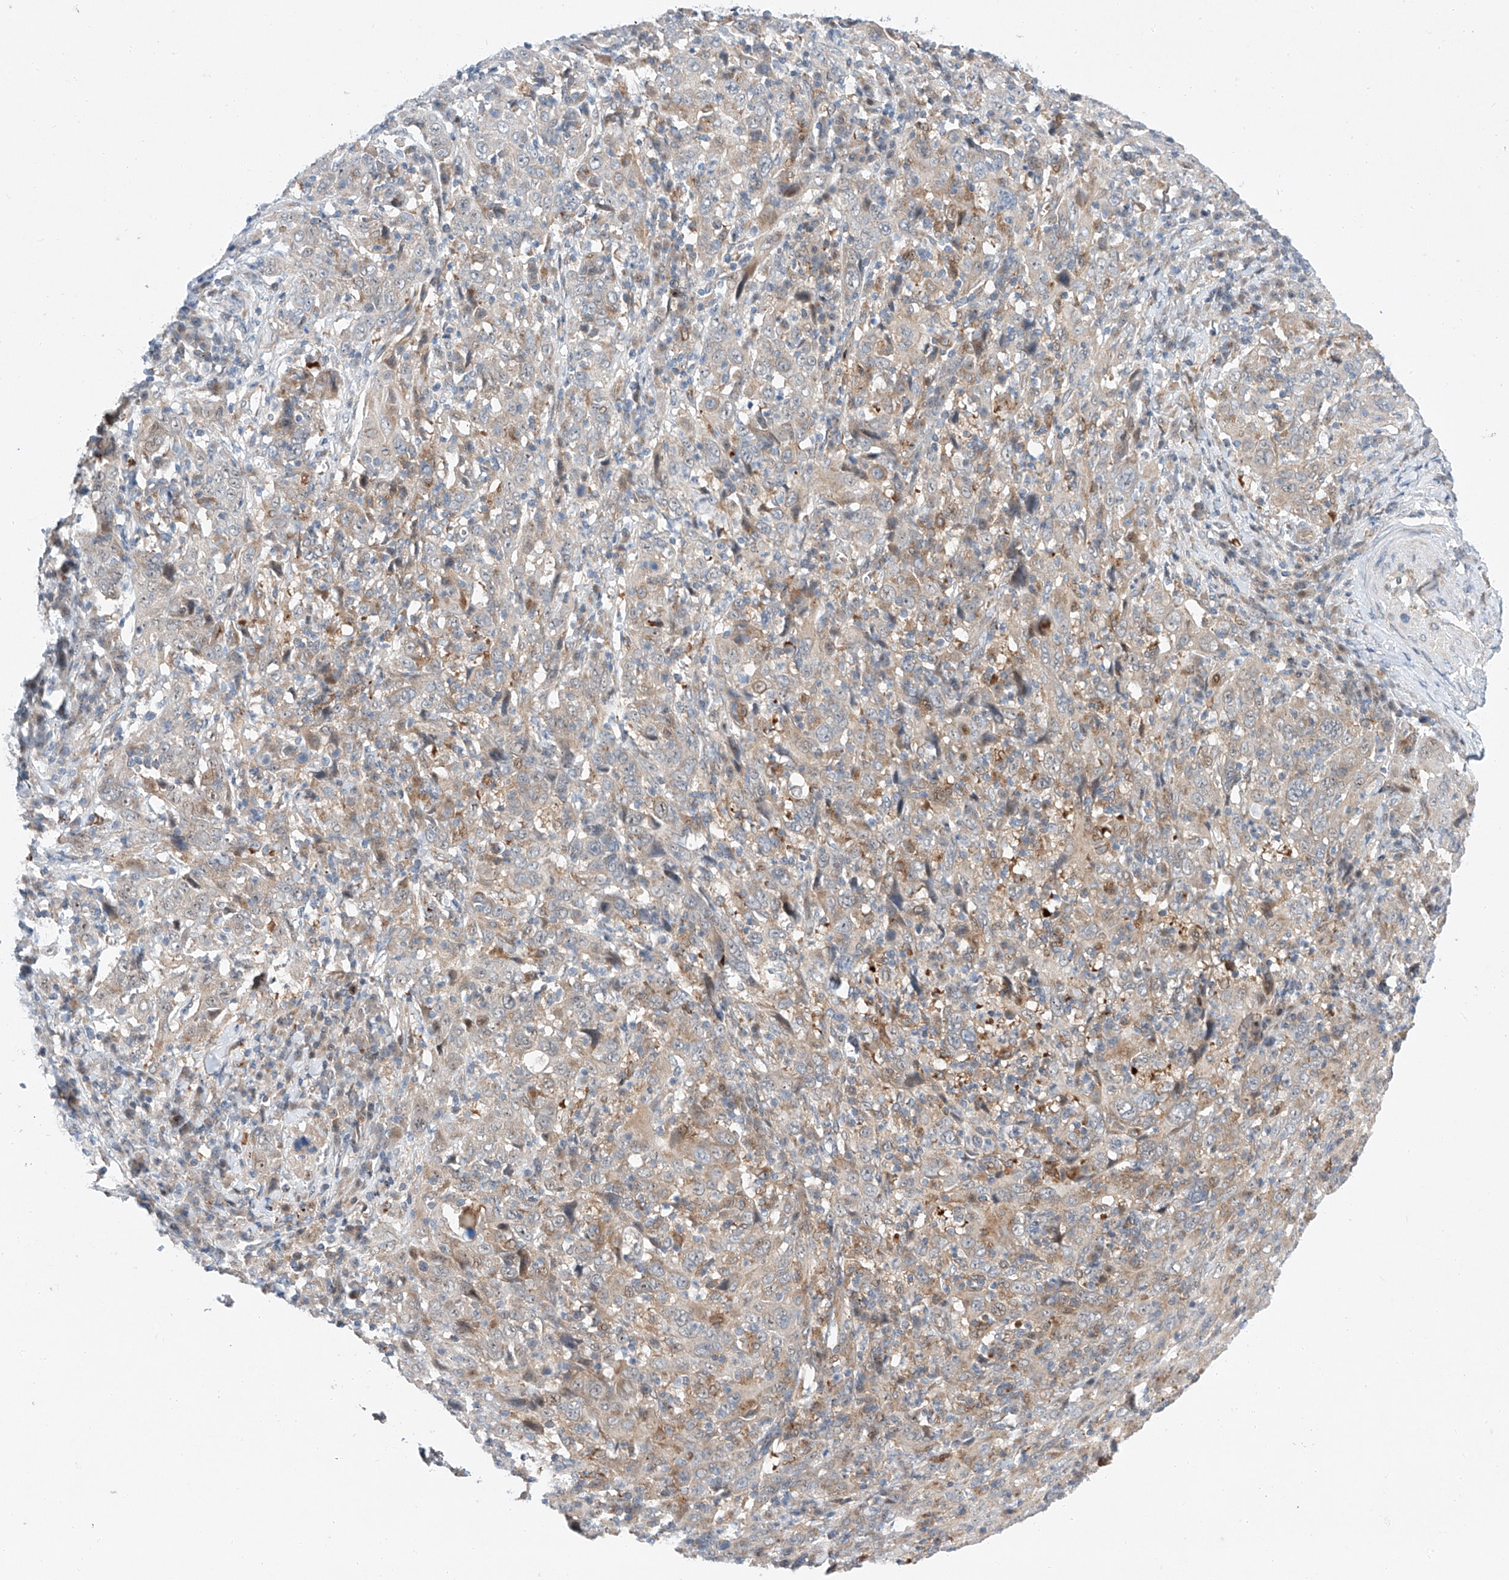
{"staining": {"intensity": "negative", "quantity": "none", "location": "none"}, "tissue": "cervical cancer", "cell_type": "Tumor cells", "image_type": "cancer", "snomed": [{"axis": "morphology", "description": "Squamous cell carcinoma, NOS"}, {"axis": "topography", "description": "Cervix"}], "caption": "Immunohistochemistry (IHC) of human cervical squamous cell carcinoma exhibits no expression in tumor cells.", "gene": "CLDND1", "patient": {"sex": "female", "age": 46}}